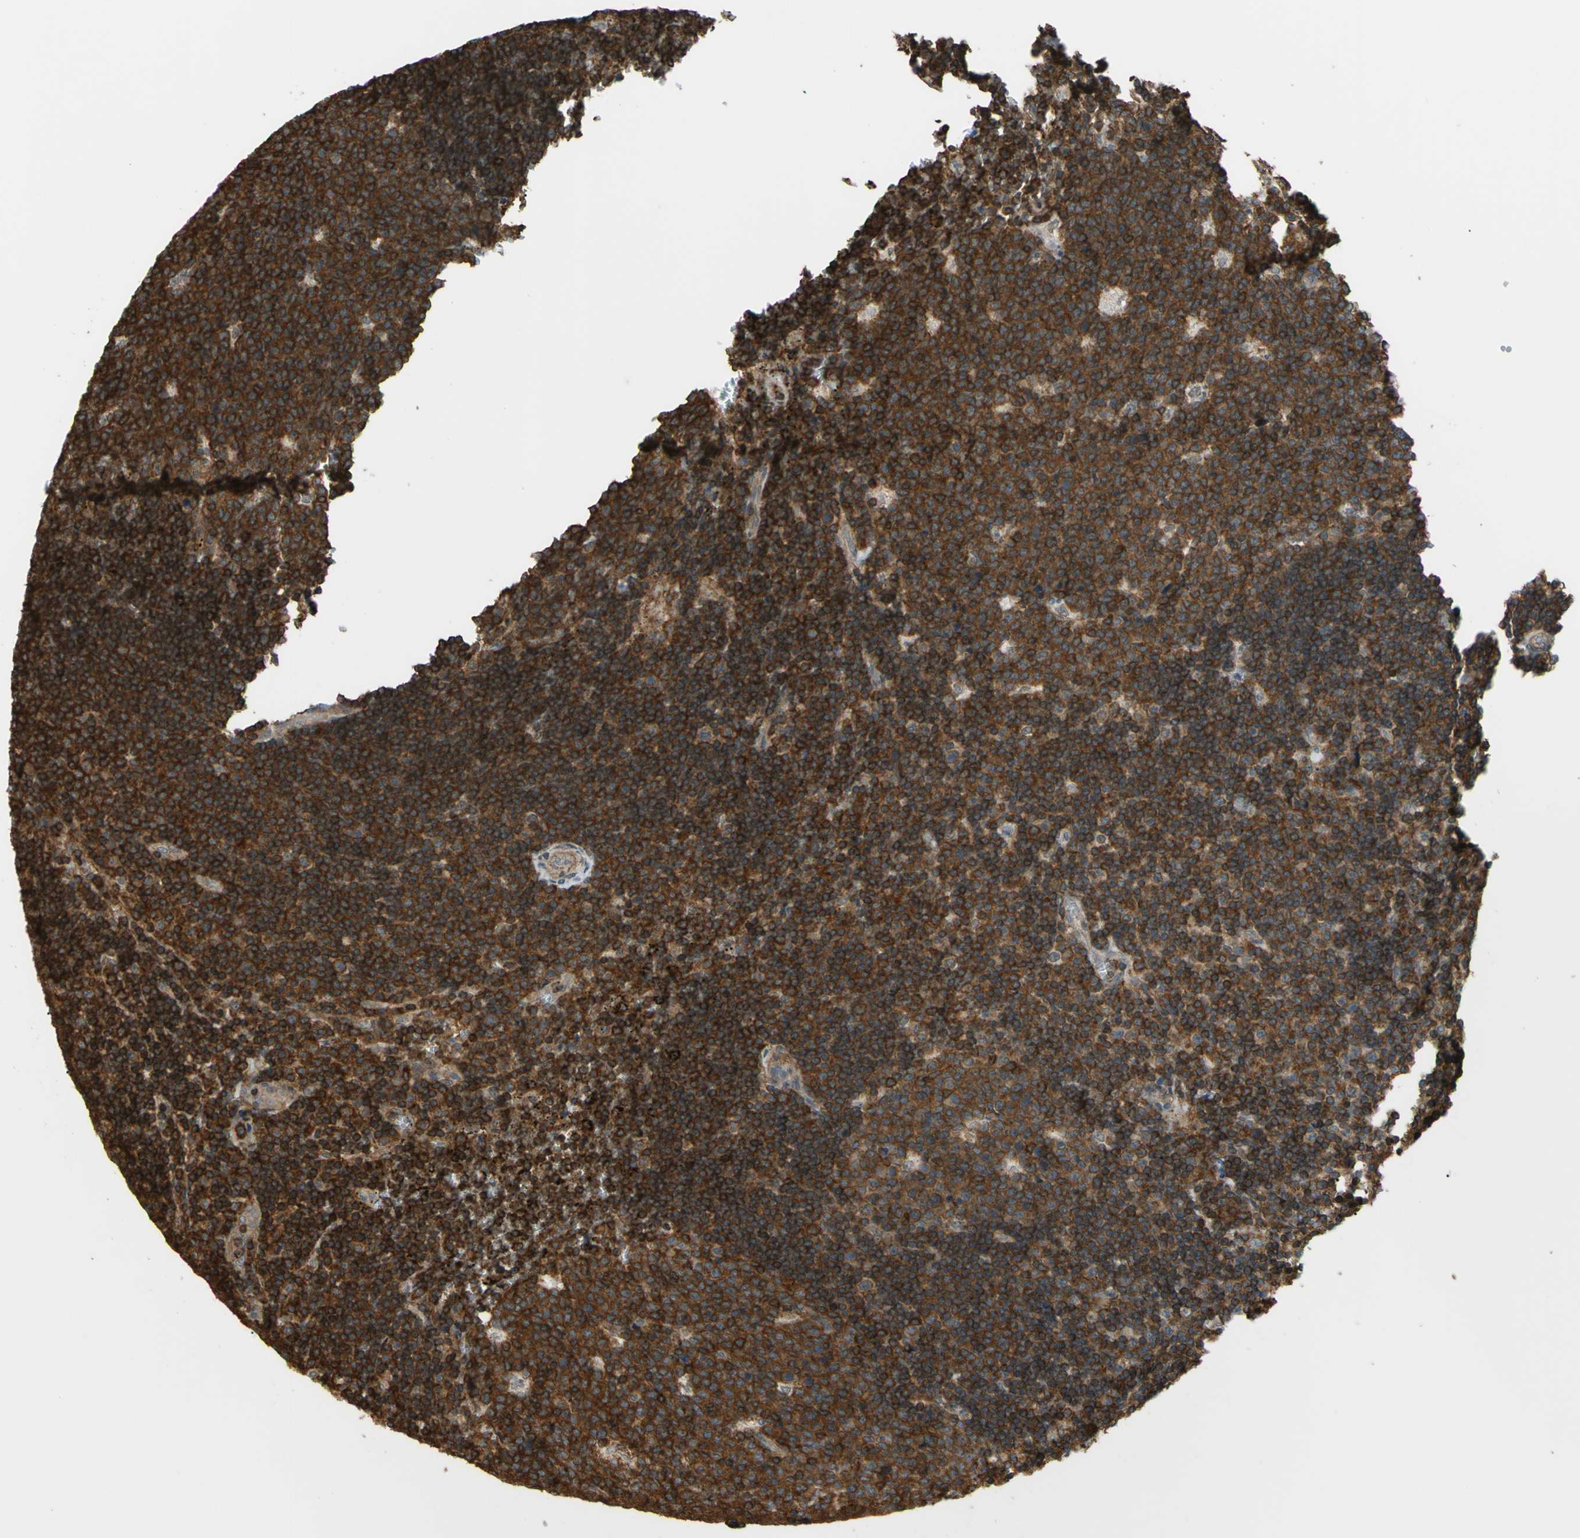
{"staining": {"intensity": "strong", "quantity": ">75%", "location": "cytoplasmic/membranous"}, "tissue": "lymph node", "cell_type": "Germinal center cells", "image_type": "normal", "snomed": [{"axis": "morphology", "description": "Normal tissue, NOS"}, {"axis": "topography", "description": "Lymph node"}, {"axis": "topography", "description": "Salivary gland"}], "caption": "Protein expression by IHC demonstrates strong cytoplasmic/membranous expression in about >75% of germinal center cells in benign lymph node. The staining is performed using DAB (3,3'-diaminobenzidine) brown chromogen to label protein expression. The nuclei are counter-stained blue using hematoxylin.", "gene": "ADD3", "patient": {"sex": "male", "age": 8}}